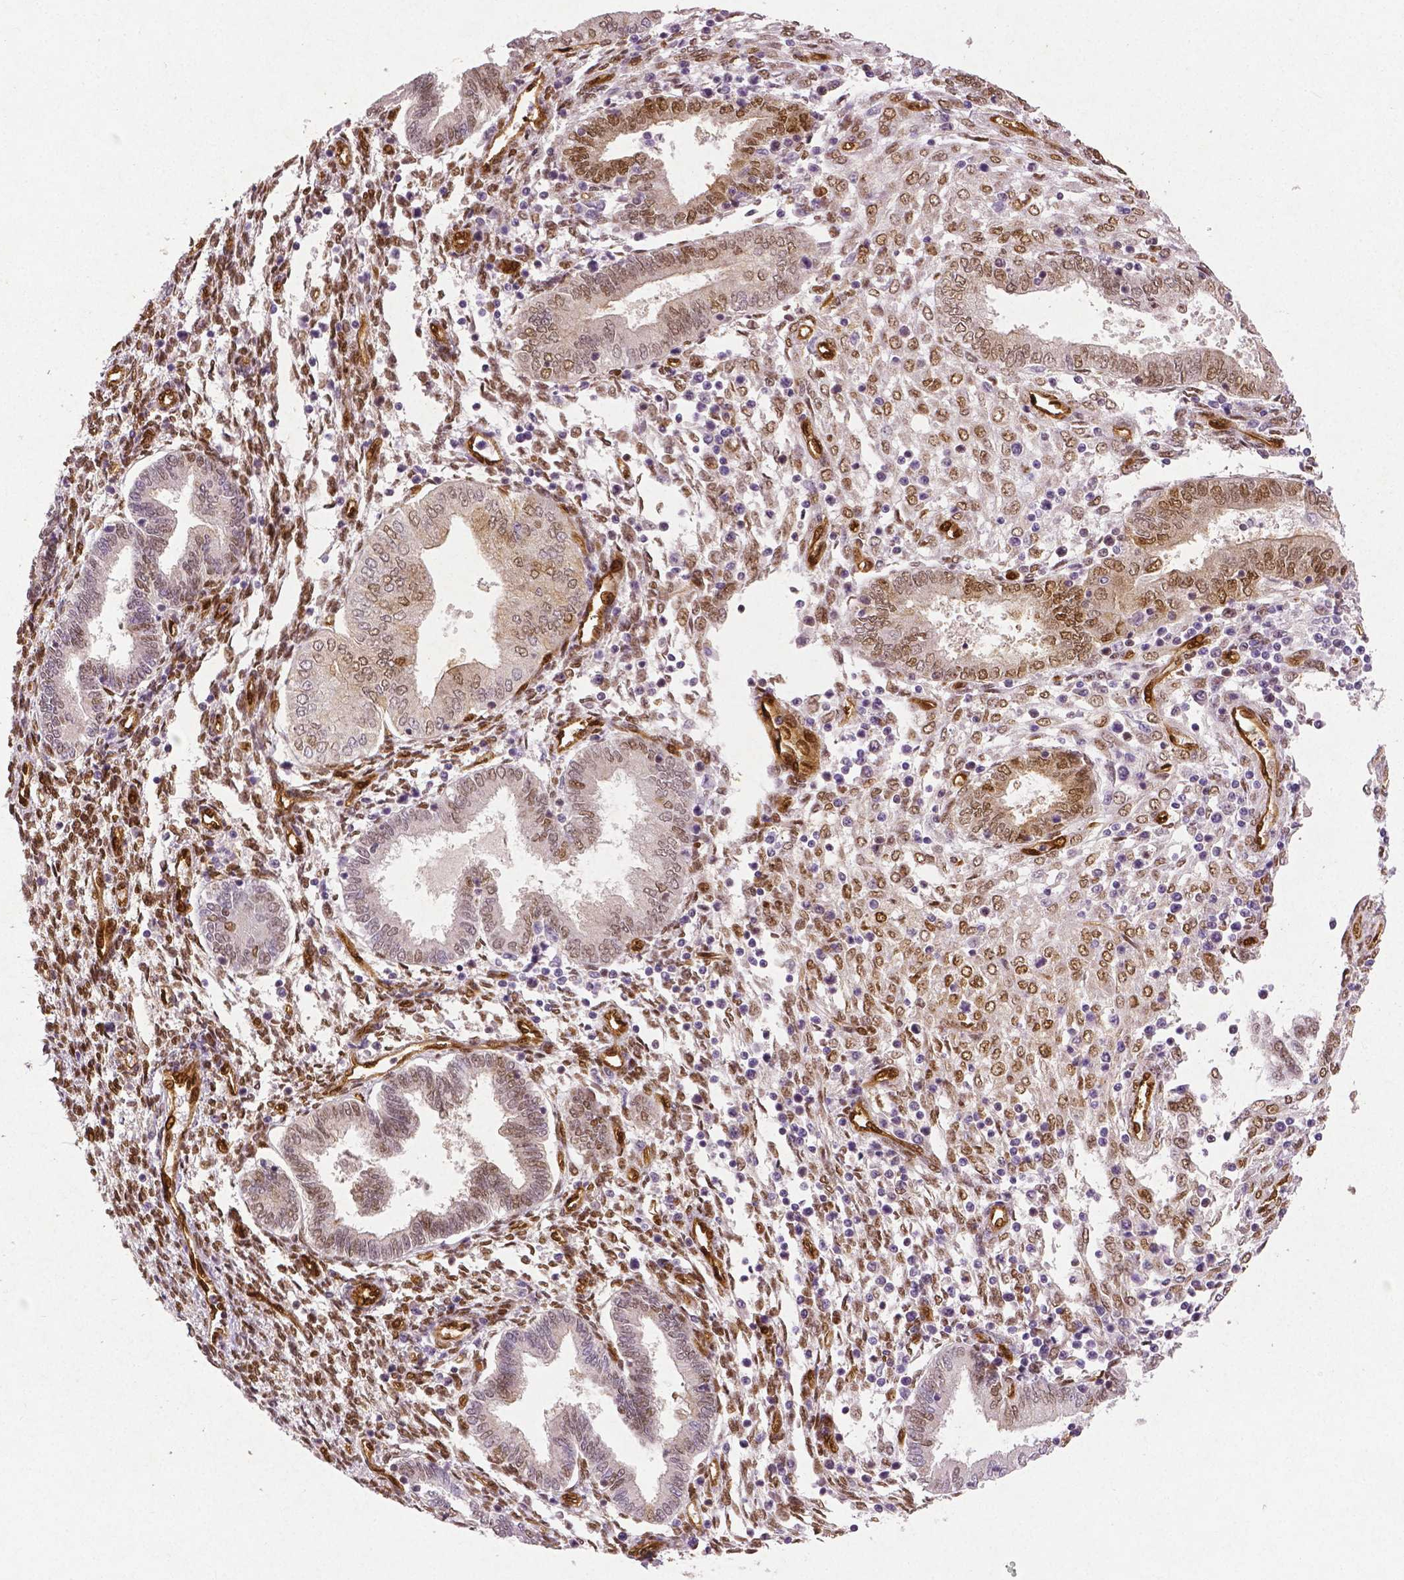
{"staining": {"intensity": "moderate", "quantity": "25%-75%", "location": "cytoplasmic/membranous,nuclear"}, "tissue": "endometrium", "cell_type": "Cells in endometrial stroma", "image_type": "normal", "snomed": [{"axis": "morphology", "description": "Normal tissue, NOS"}, {"axis": "topography", "description": "Endometrium"}], "caption": "IHC image of unremarkable human endometrium stained for a protein (brown), which reveals medium levels of moderate cytoplasmic/membranous,nuclear staining in approximately 25%-75% of cells in endometrial stroma.", "gene": "WWTR1", "patient": {"sex": "female", "age": 42}}